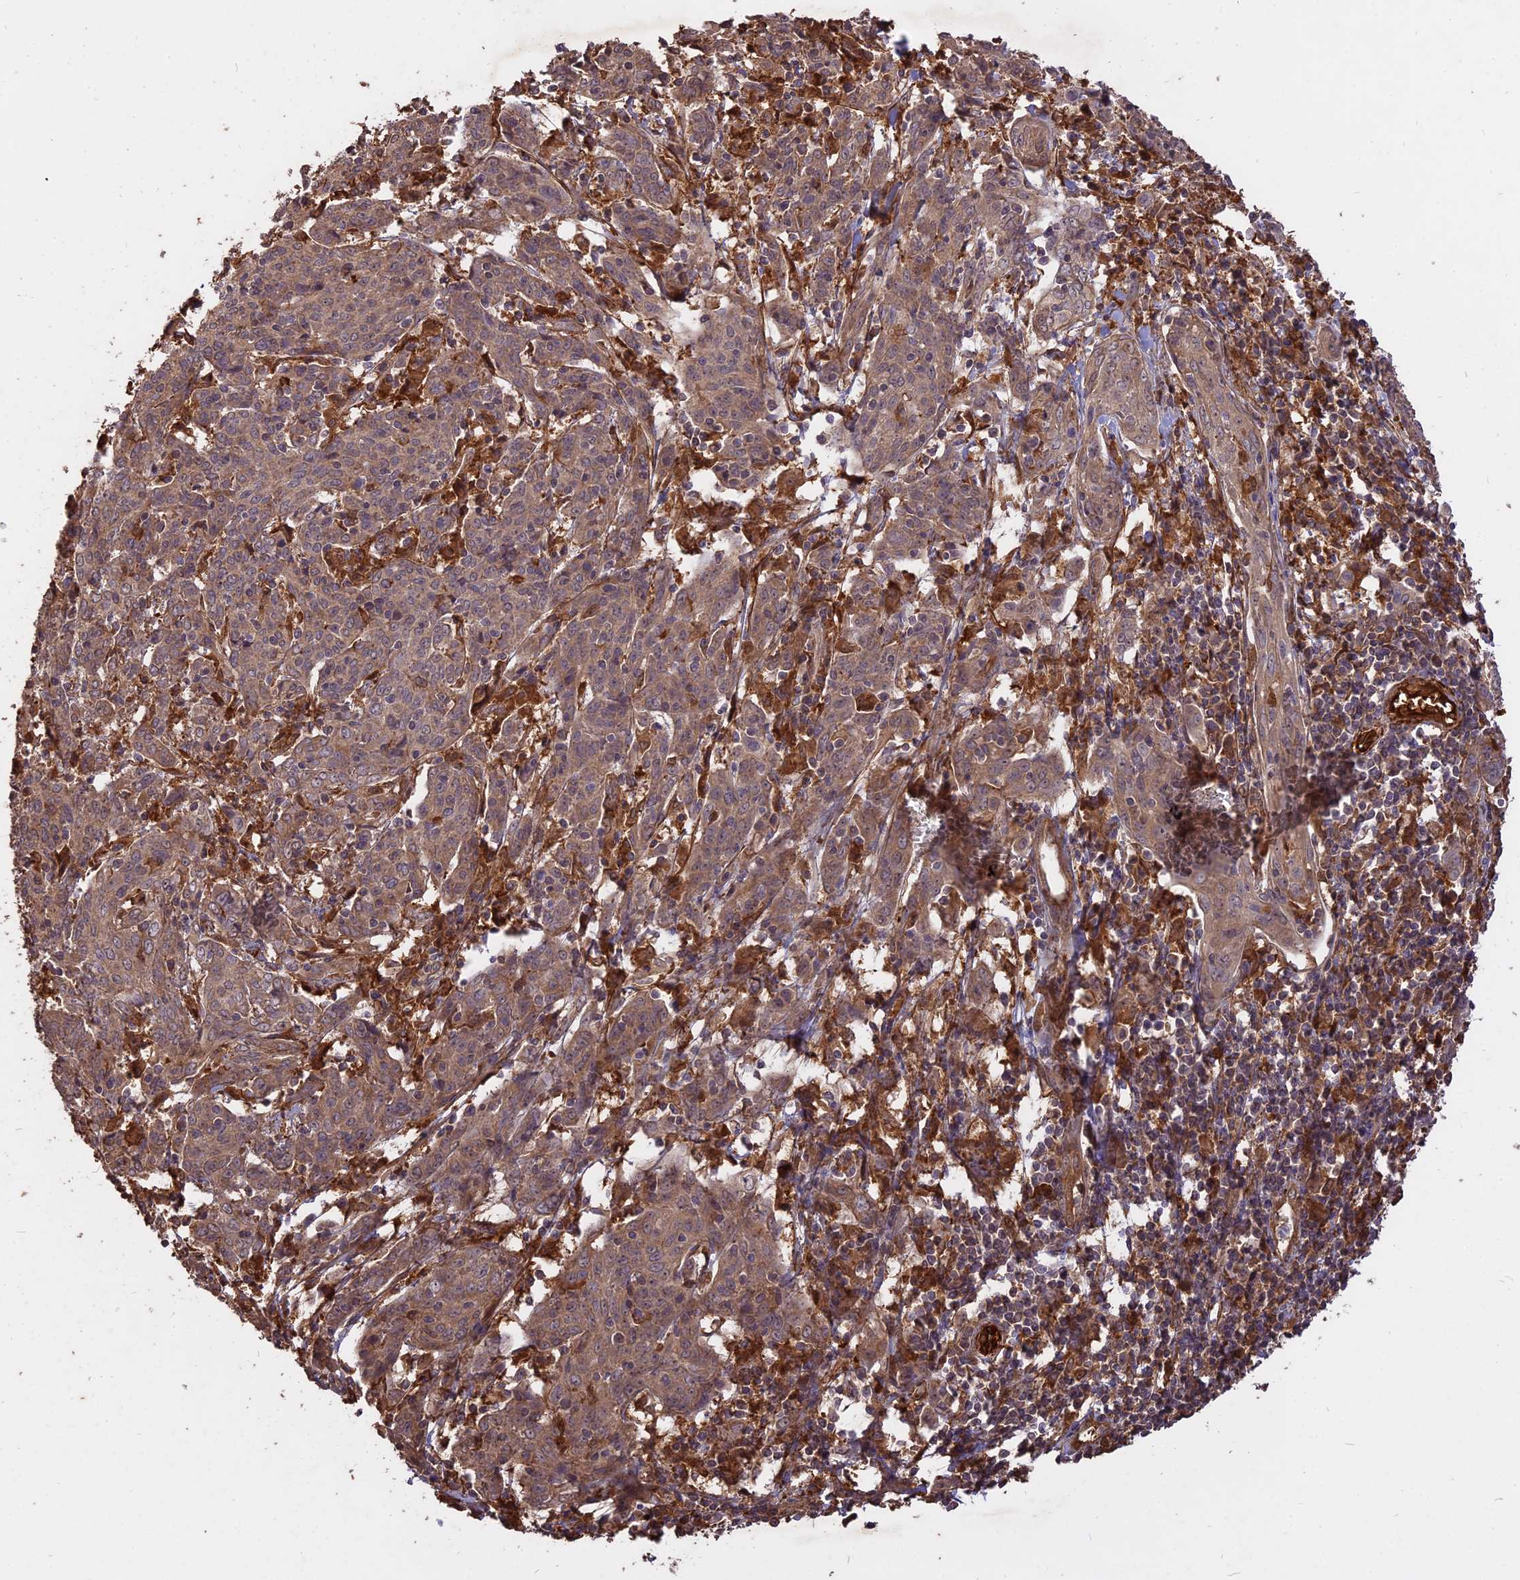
{"staining": {"intensity": "weak", "quantity": ">75%", "location": "cytoplasmic/membranous"}, "tissue": "cervical cancer", "cell_type": "Tumor cells", "image_type": "cancer", "snomed": [{"axis": "morphology", "description": "Squamous cell carcinoma, NOS"}, {"axis": "topography", "description": "Cervix"}], "caption": "Immunohistochemical staining of human cervical cancer (squamous cell carcinoma) reveals low levels of weak cytoplasmic/membranous protein positivity in about >75% of tumor cells.", "gene": "SAC3D1", "patient": {"sex": "female", "age": 67}}